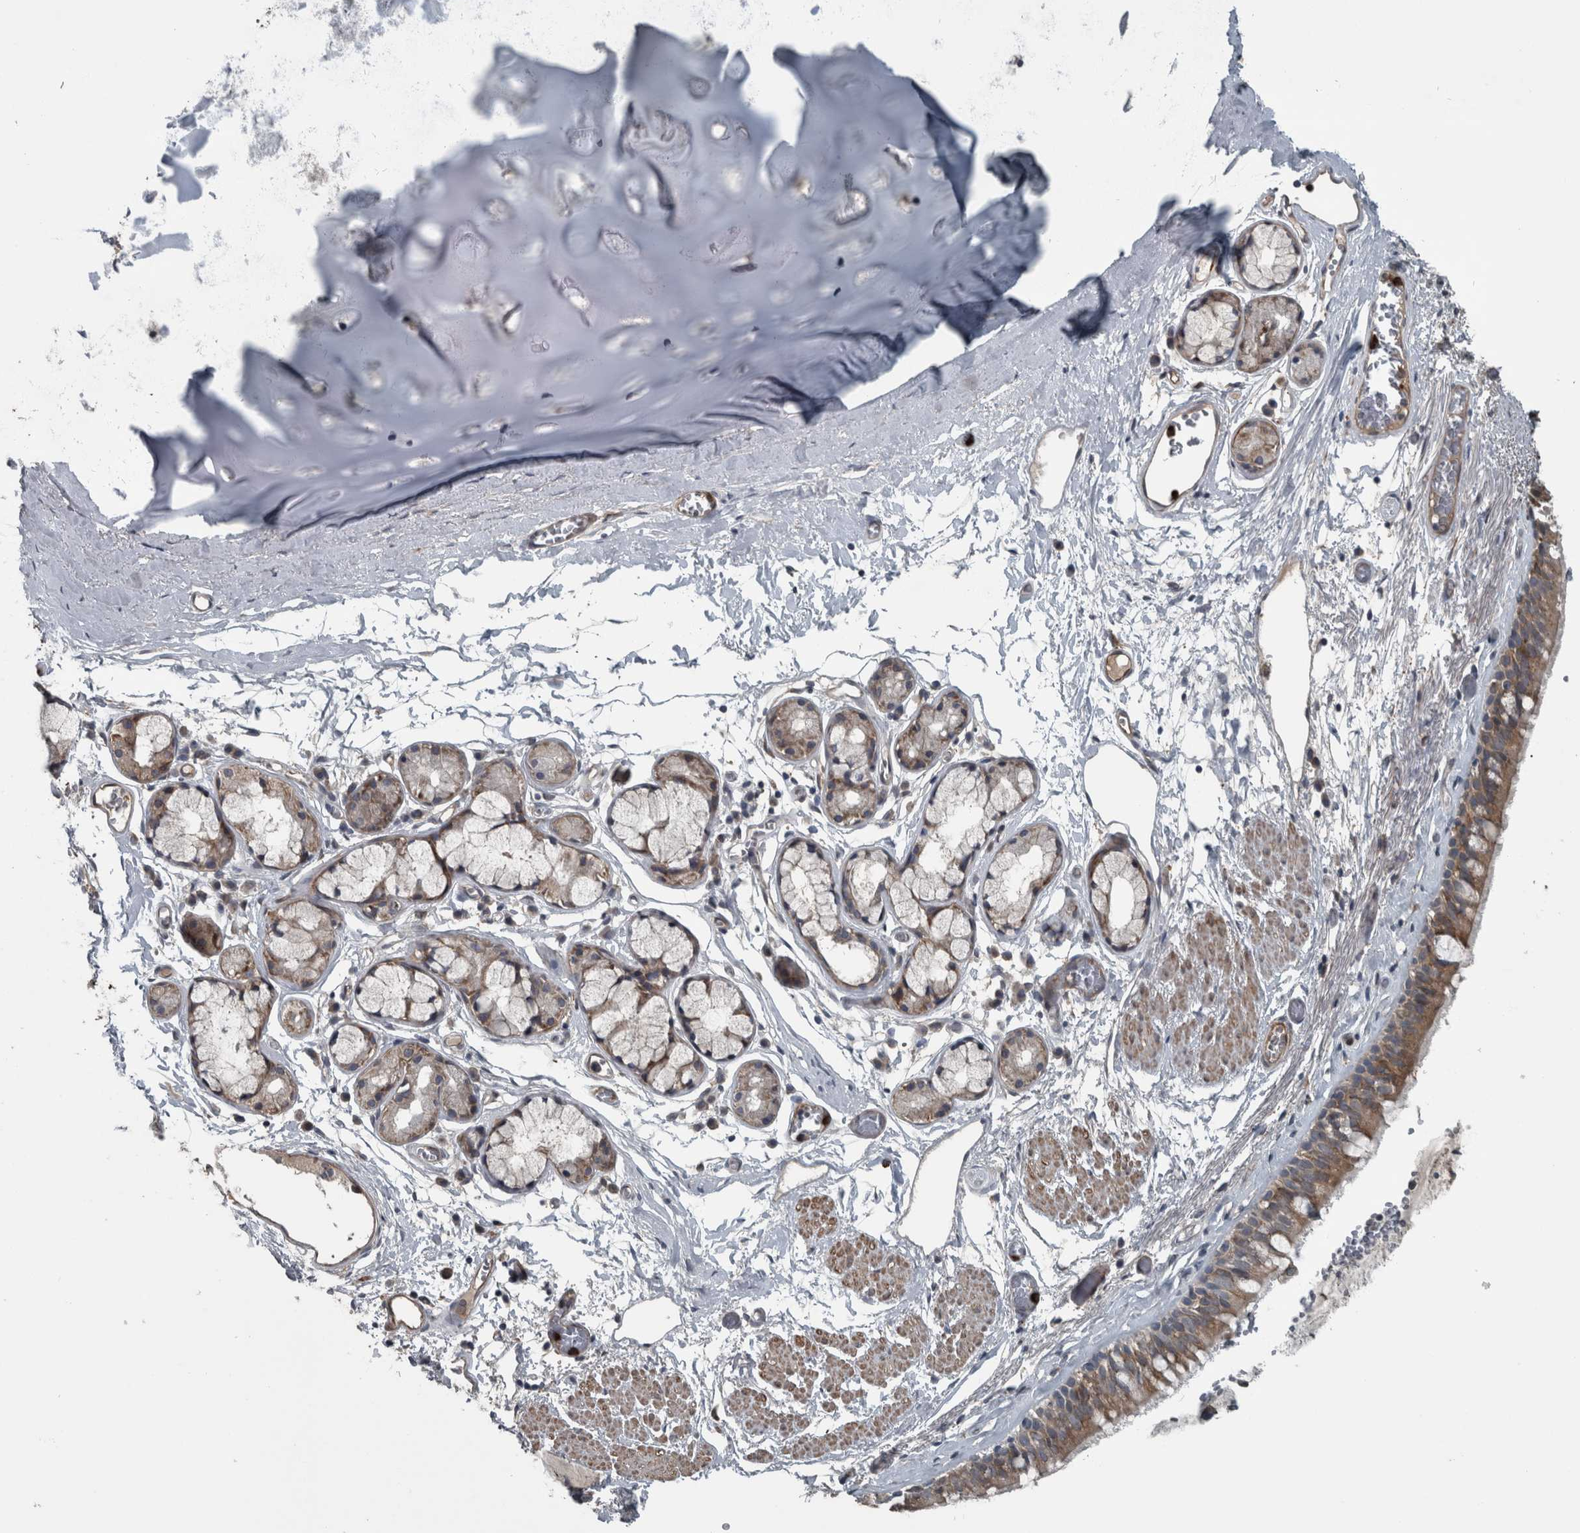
{"staining": {"intensity": "moderate", "quantity": ">75%", "location": "cytoplasmic/membranous"}, "tissue": "bronchus", "cell_type": "Respiratory epithelial cells", "image_type": "normal", "snomed": [{"axis": "morphology", "description": "Normal tissue, NOS"}, {"axis": "topography", "description": "Bronchus"}, {"axis": "topography", "description": "Lung"}], "caption": "Immunohistochemistry (IHC) of unremarkable bronchus exhibits medium levels of moderate cytoplasmic/membranous expression in about >75% of respiratory epithelial cells.", "gene": "EXOC8", "patient": {"sex": "male", "age": 56}}